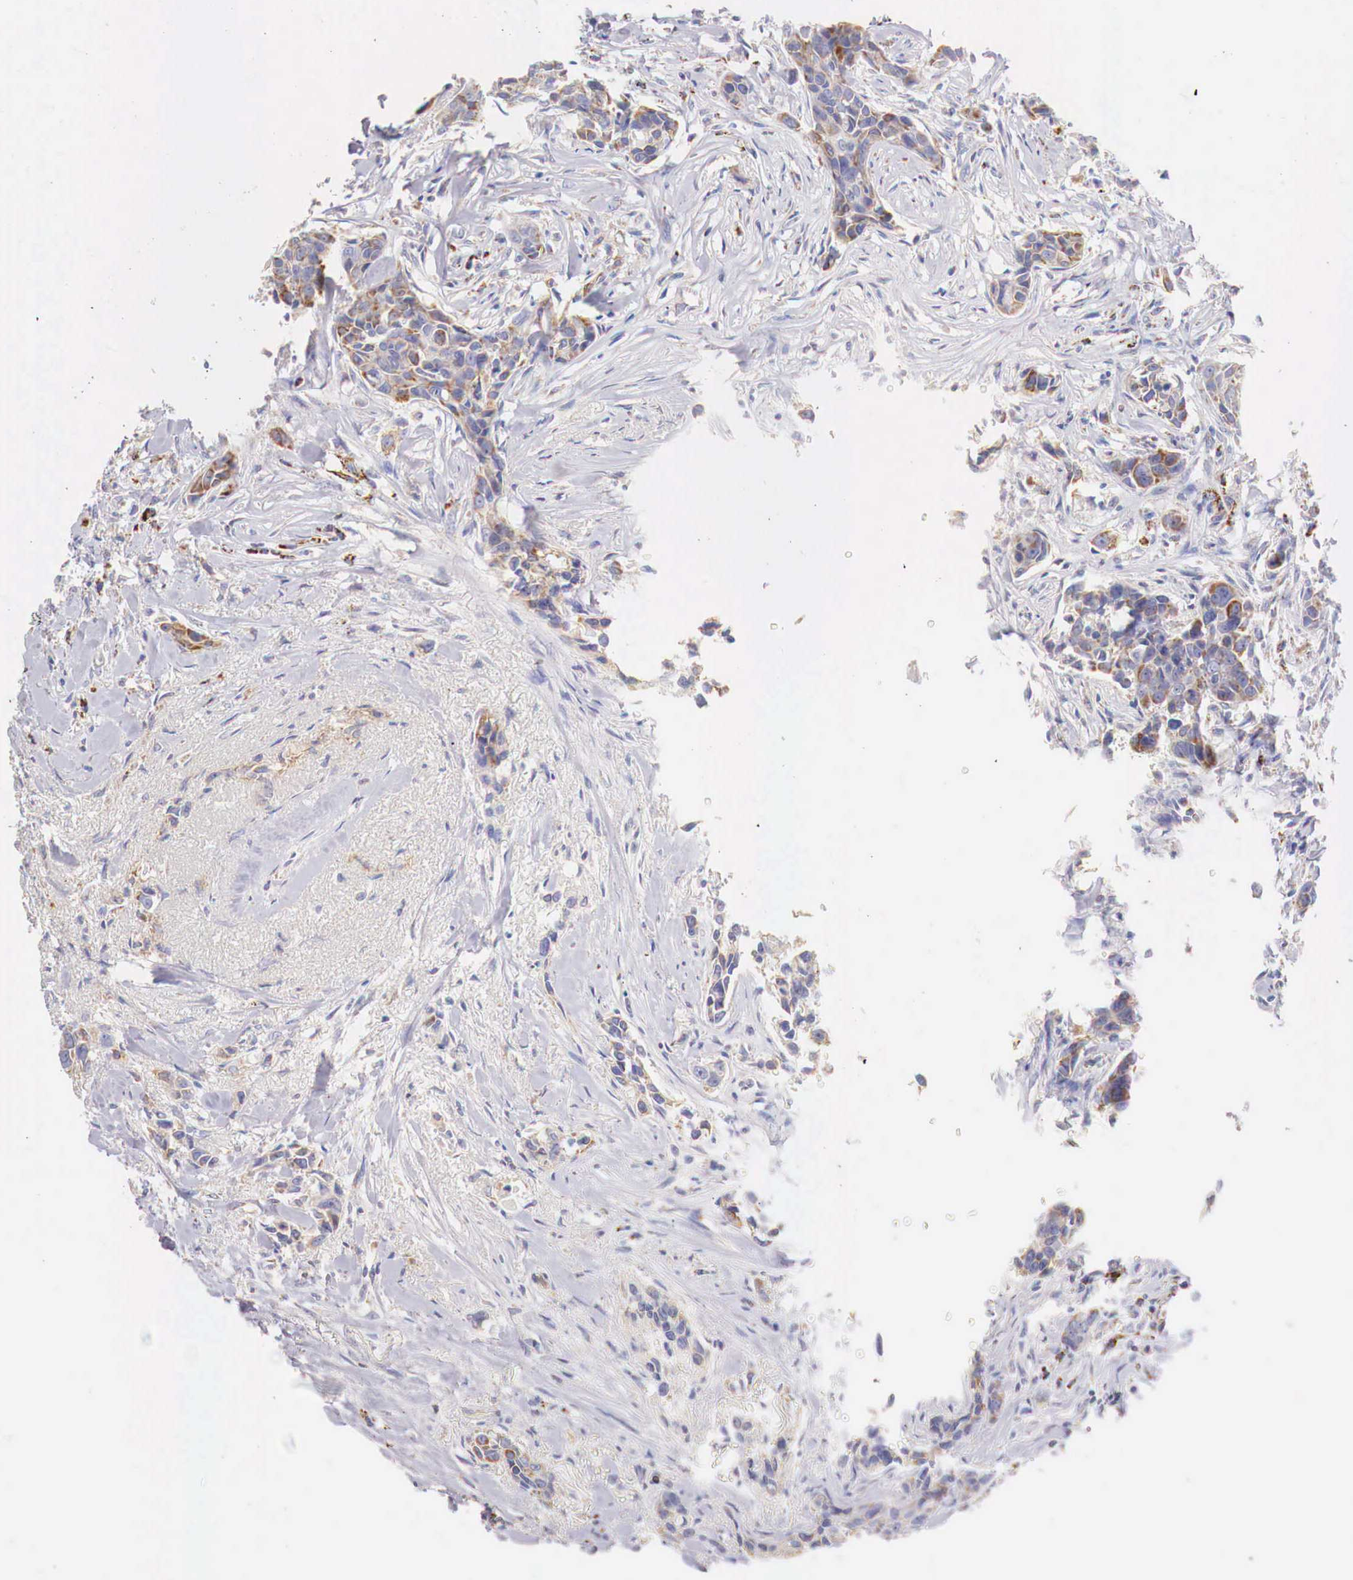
{"staining": {"intensity": "weak", "quantity": "<25%", "location": "cytoplasmic/membranous"}, "tissue": "breast cancer", "cell_type": "Tumor cells", "image_type": "cancer", "snomed": [{"axis": "morphology", "description": "Duct carcinoma"}, {"axis": "topography", "description": "Breast"}], "caption": "This is an immunohistochemistry (IHC) image of human breast cancer. There is no expression in tumor cells.", "gene": "IDH3G", "patient": {"sex": "female", "age": 91}}